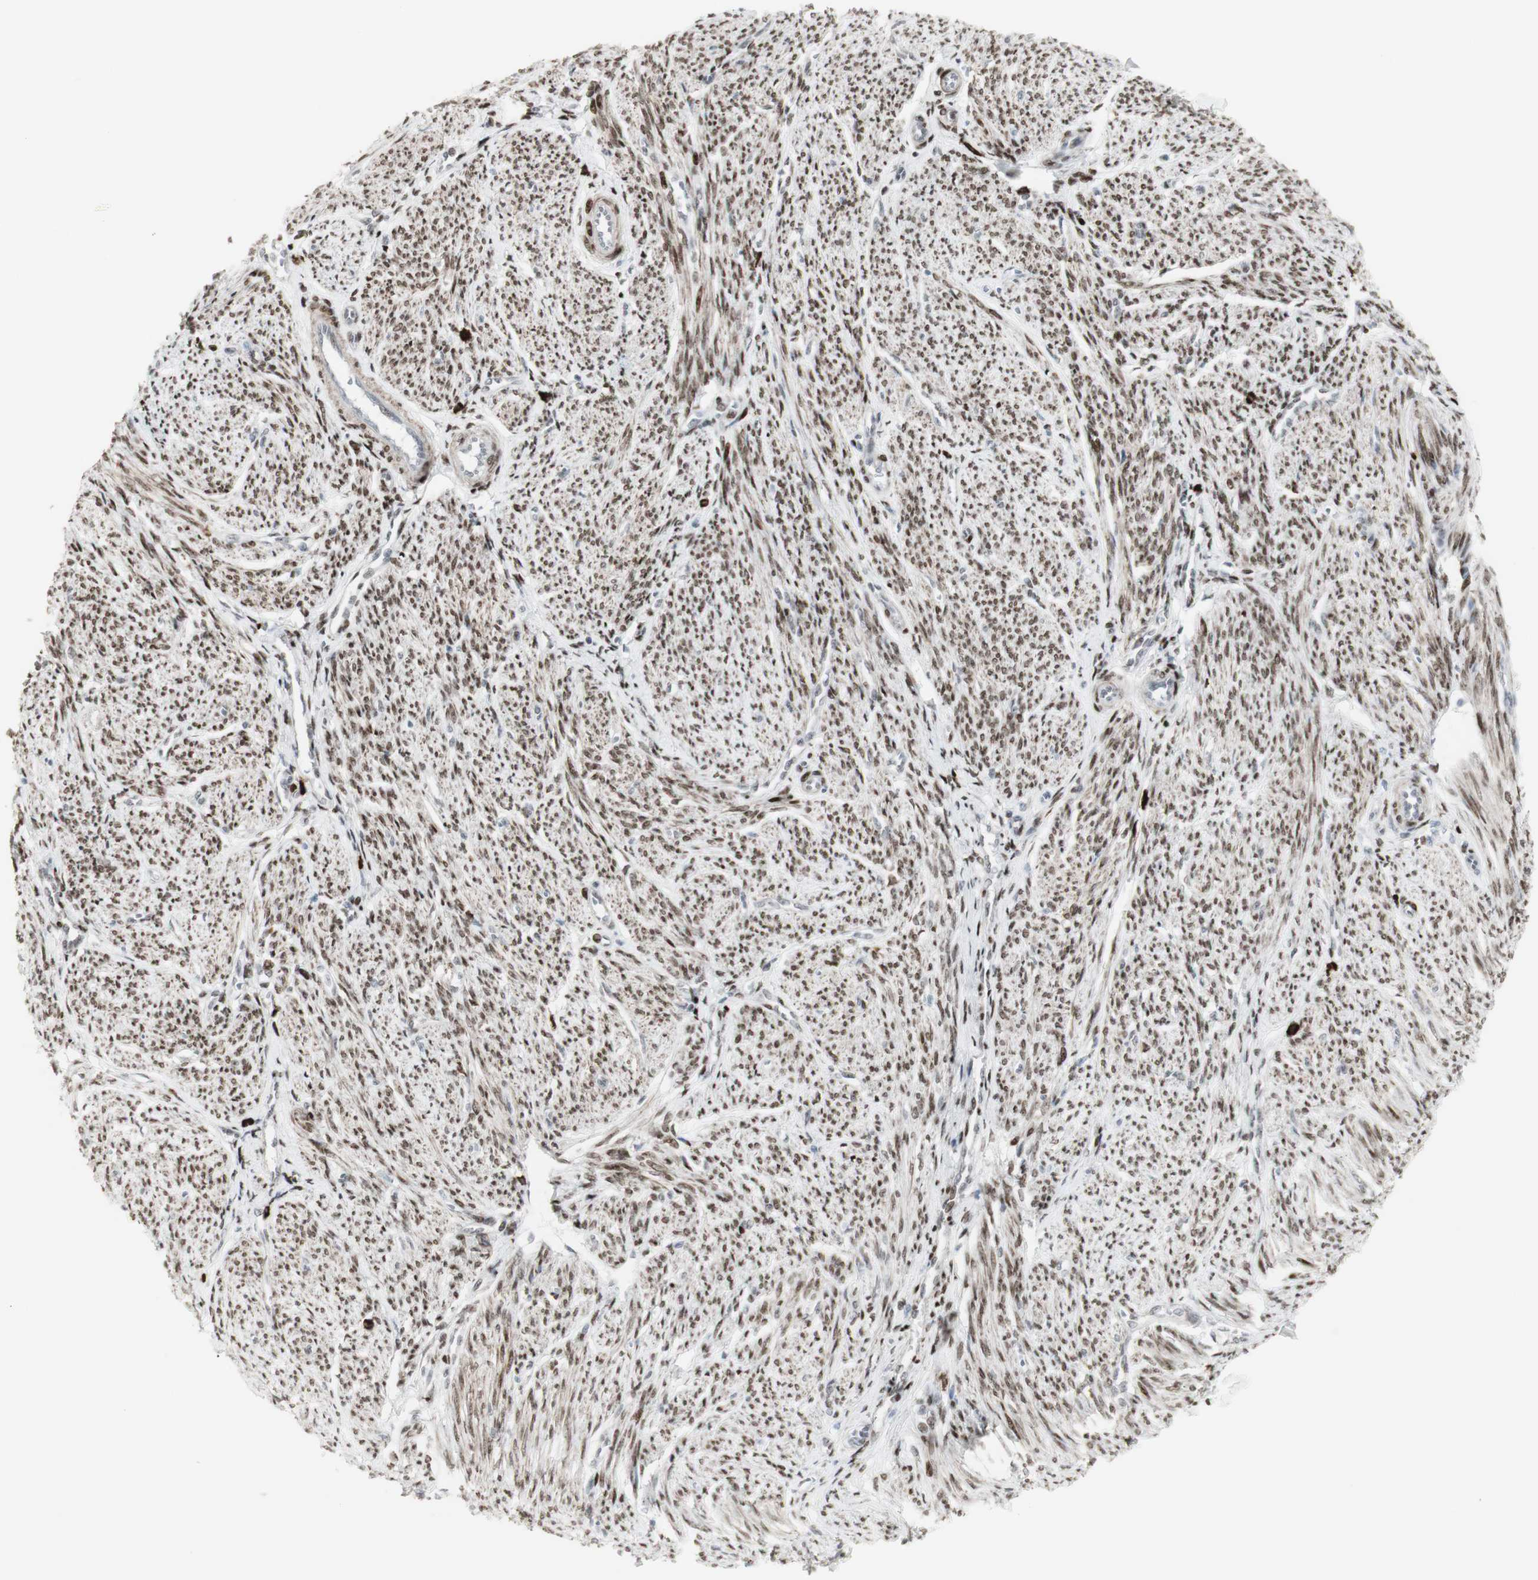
{"staining": {"intensity": "moderate", "quantity": ">75%", "location": "cytoplasmic/membranous,nuclear"}, "tissue": "smooth muscle", "cell_type": "Smooth muscle cells", "image_type": "normal", "snomed": [{"axis": "morphology", "description": "Normal tissue, NOS"}, {"axis": "topography", "description": "Smooth muscle"}], "caption": "Smooth muscle stained with DAB (3,3'-diaminobenzidine) immunohistochemistry (IHC) shows medium levels of moderate cytoplasmic/membranous,nuclear staining in approximately >75% of smooth muscle cells. (brown staining indicates protein expression, while blue staining denotes nuclei).", "gene": "C1orf116", "patient": {"sex": "female", "age": 65}}